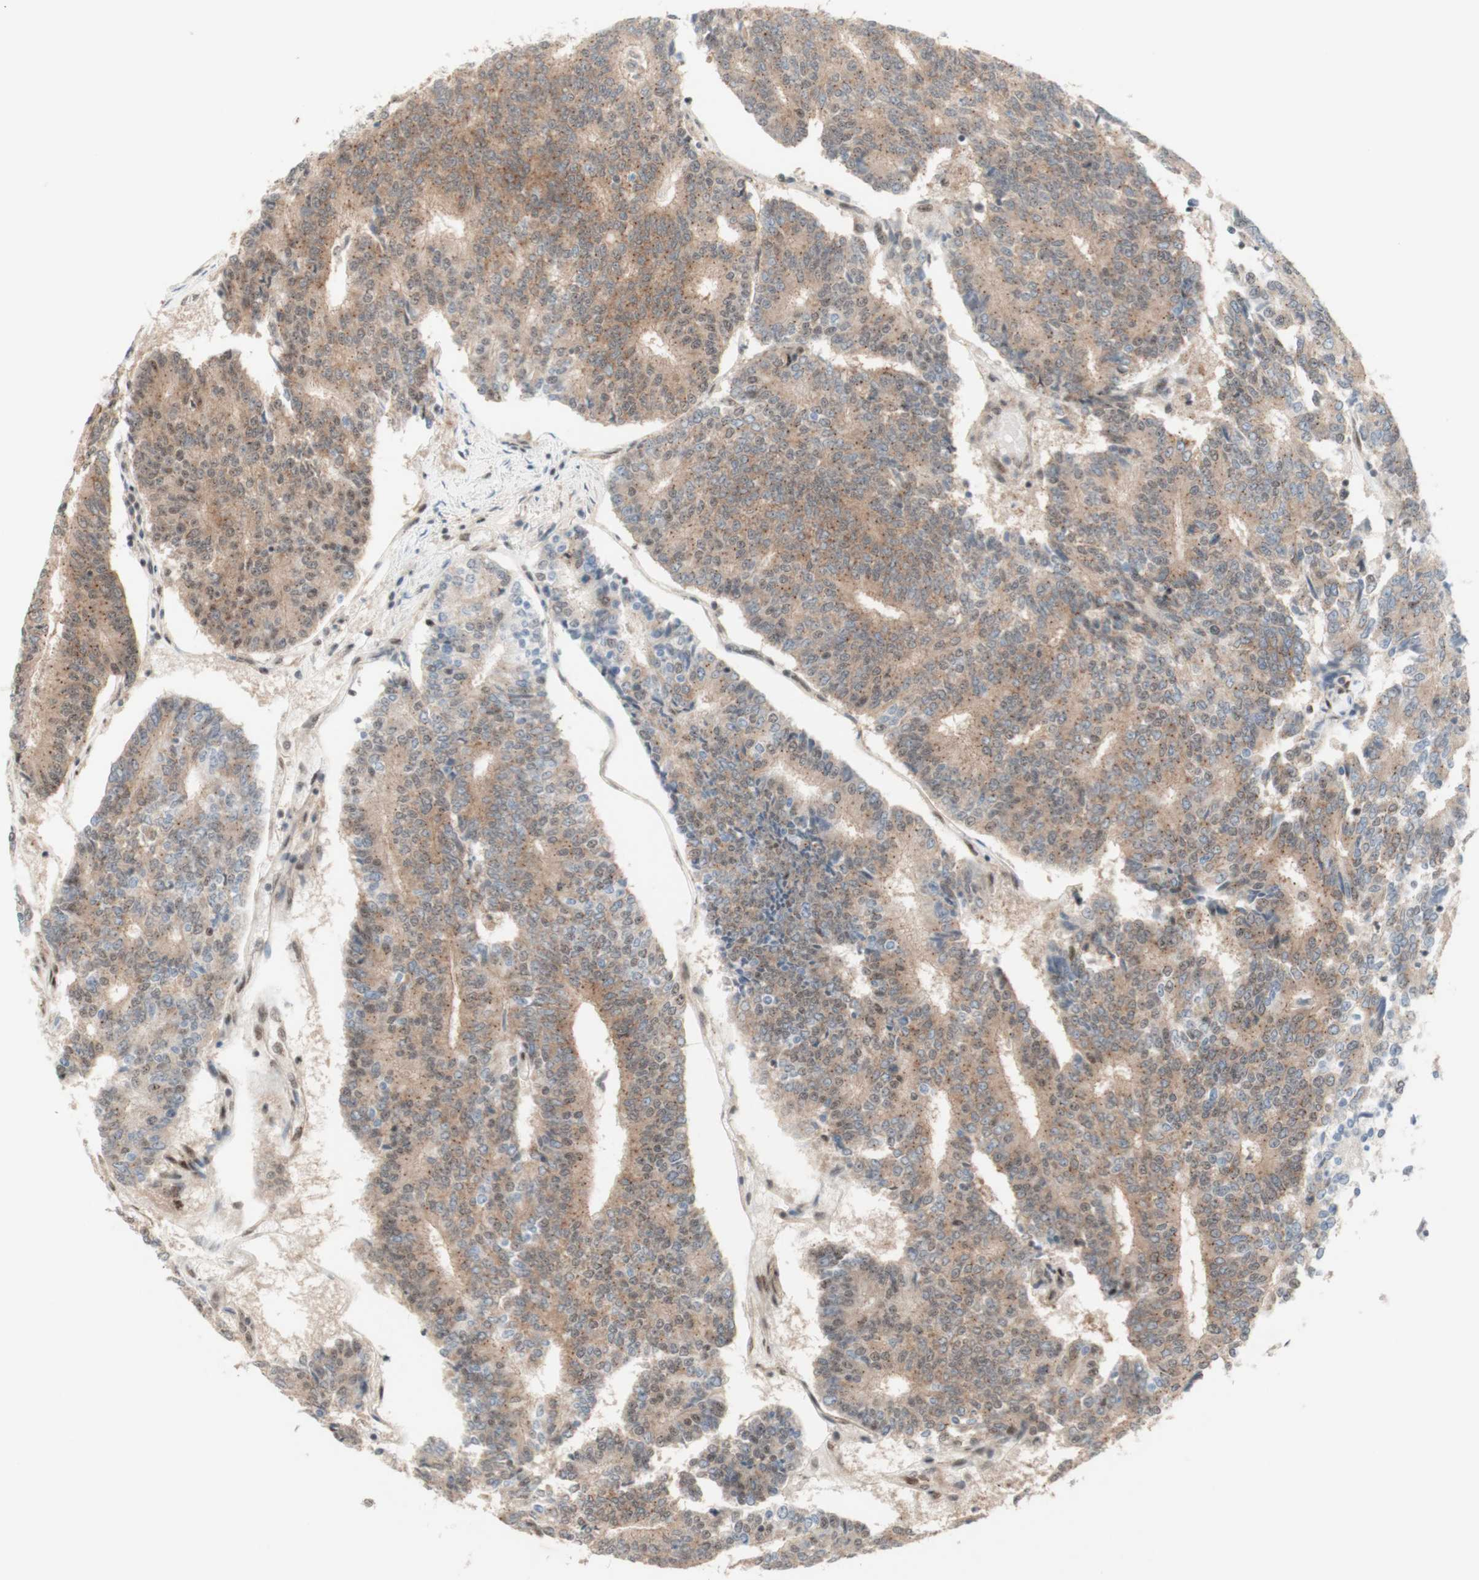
{"staining": {"intensity": "moderate", "quantity": ">75%", "location": "cytoplasmic/membranous"}, "tissue": "prostate cancer", "cell_type": "Tumor cells", "image_type": "cancer", "snomed": [{"axis": "morphology", "description": "Normal tissue, NOS"}, {"axis": "morphology", "description": "Adenocarcinoma, High grade"}, {"axis": "topography", "description": "Prostate"}, {"axis": "topography", "description": "Seminal veicle"}], "caption": "An IHC image of neoplastic tissue is shown. Protein staining in brown highlights moderate cytoplasmic/membranous positivity in prostate cancer (adenocarcinoma (high-grade)) within tumor cells.", "gene": "CYLD", "patient": {"sex": "male", "age": 55}}